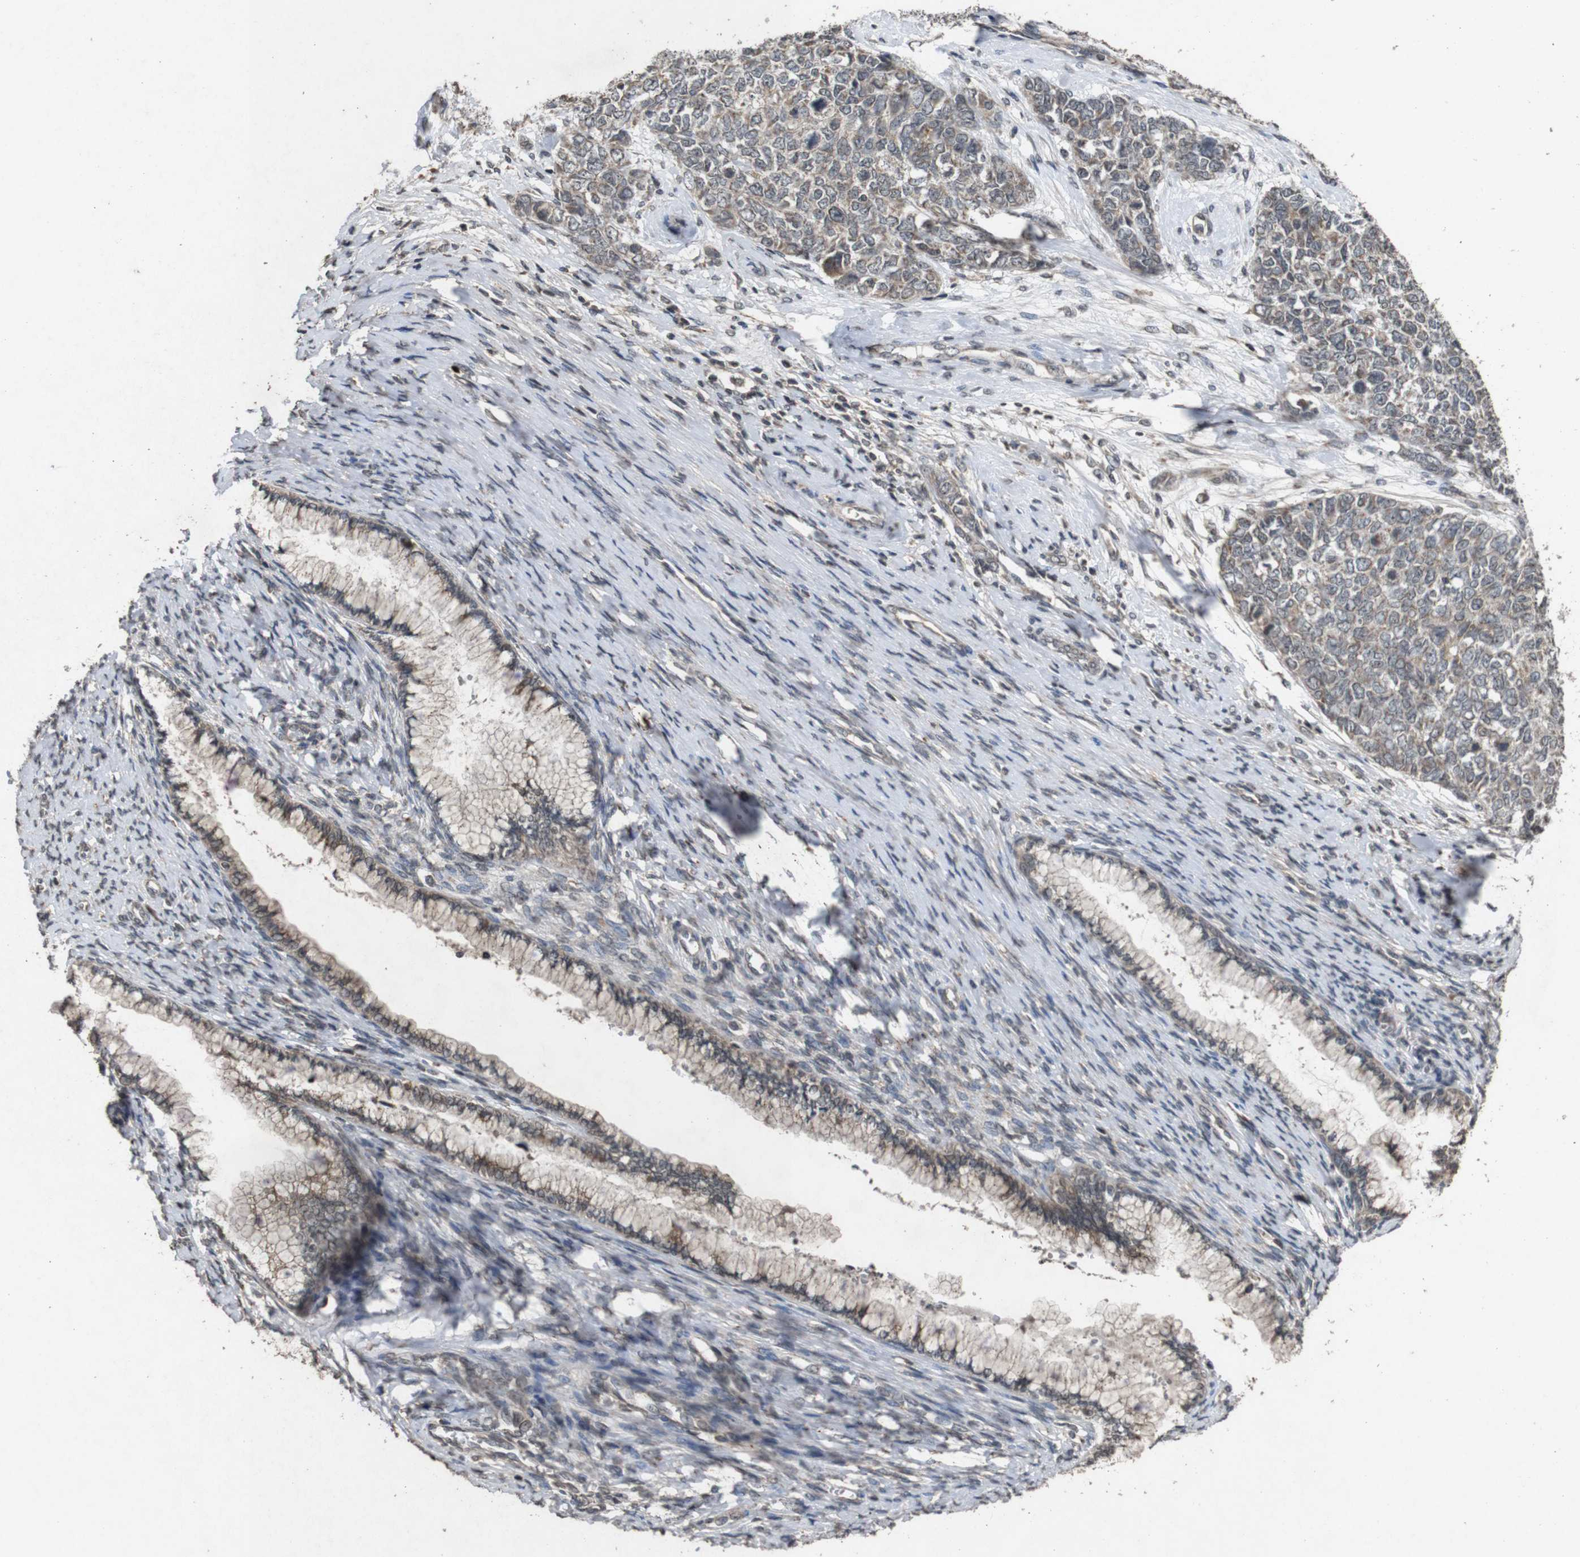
{"staining": {"intensity": "weak", "quantity": "25%-75%", "location": "cytoplasmic/membranous"}, "tissue": "cervical cancer", "cell_type": "Tumor cells", "image_type": "cancer", "snomed": [{"axis": "morphology", "description": "Squamous cell carcinoma, NOS"}, {"axis": "topography", "description": "Cervix"}], "caption": "IHC photomicrograph of cervical cancer (squamous cell carcinoma) stained for a protein (brown), which demonstrates low levels of weak cytoplasmic/membranous staining in approximately 25%-75% of tumor cells.", "gene": "SORL1", "patient": {"sex": "female", "age": 63}}